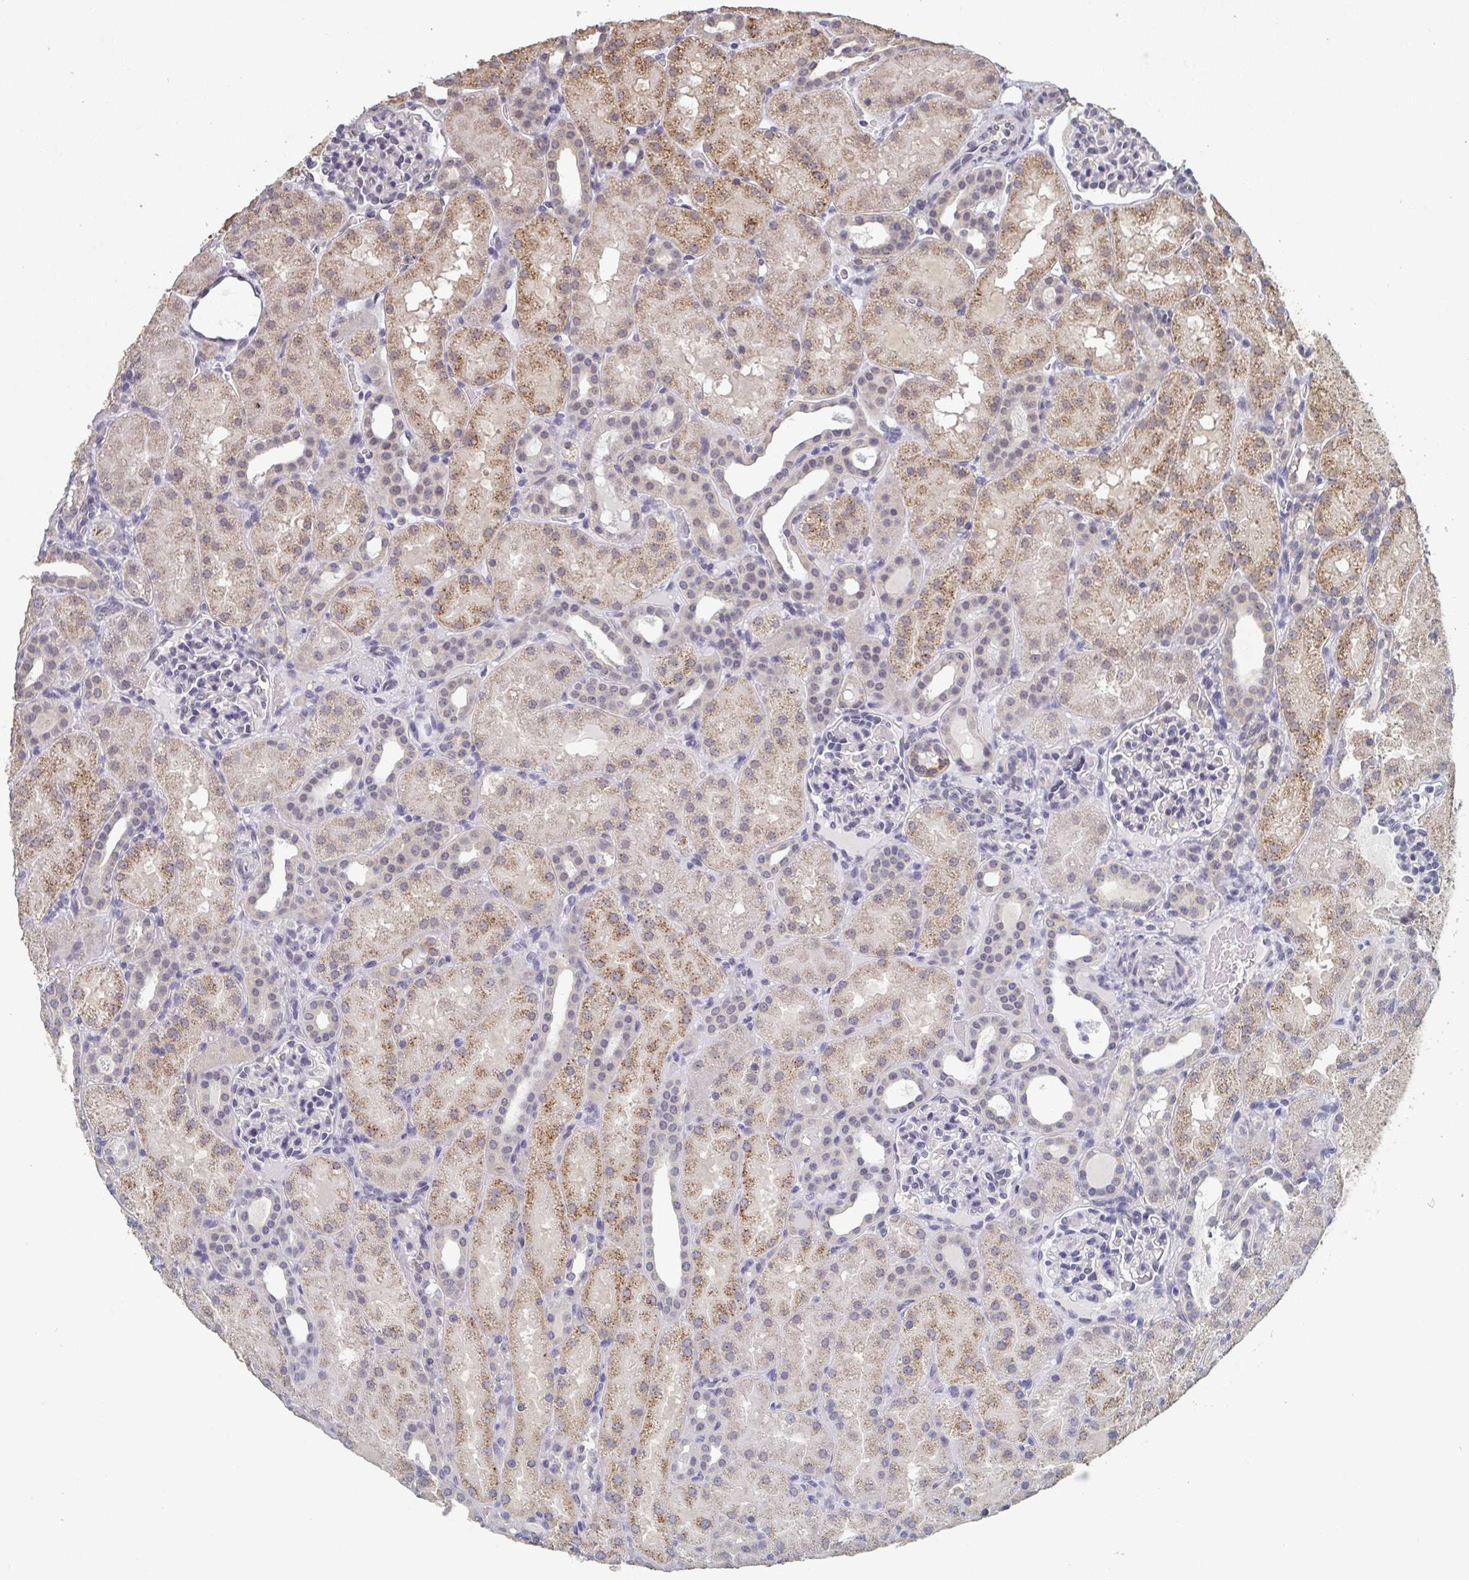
{"staining": {"intensity": "negative", "quantity": "none", "location": "none"}, "tissue": "kidney", "cell_type": "Cells in glomeruli", "image_type": "normal", "snomed": [{"axis": "morphology", "description": "Normal tissue, NOS"}, {"axis": "topography", "description": "Kidney"}], "caption": "Immunohistochemistry photomicrograph of benign human kidney stained for a protein (brown), which shows no staining in cells in glomeruli.", "gene": "LIX1", "patient": {"sex": "male", "age": 2}}